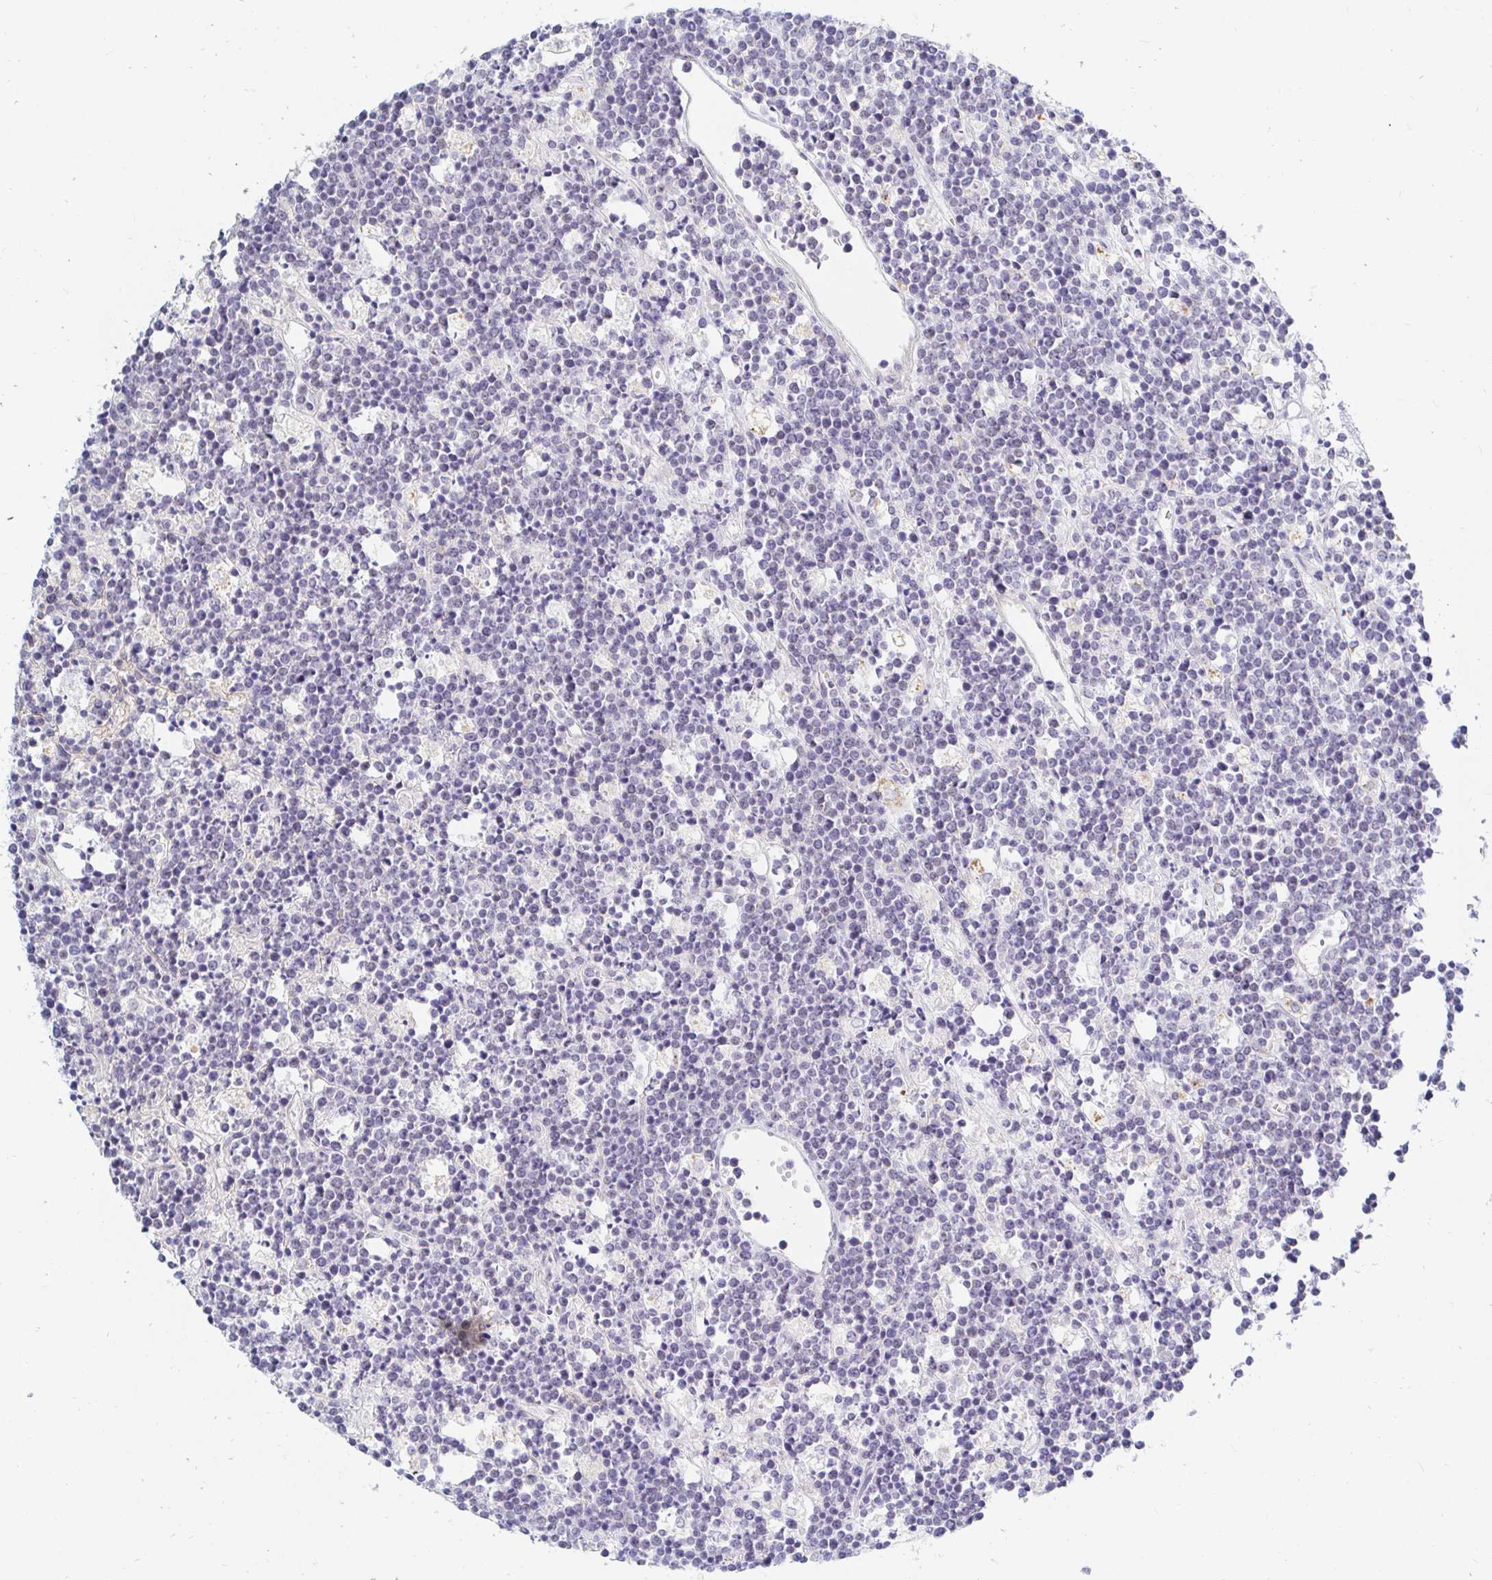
{"staining": {"intensity": "negative", "quantity": "none", "location": "none"}, "tissue": "lymphoma", "cell_type": "Tumor cells", "image_type": "cancer", "snomed": [{"axis": "morphology", "description": "Malignant lymphoma, non-Hodgkin's type, High grade"}, {"axis": "topography", "description": "Ovary"}], "caption": "This is an immunohistochemistry (IHC) image of malignant lymphoma, non-Hodgkin's type (high-grade). There is no positivity in tumor cells.", "gene": "OR51D1", "patient": {"sex": "female", "age": 56}}